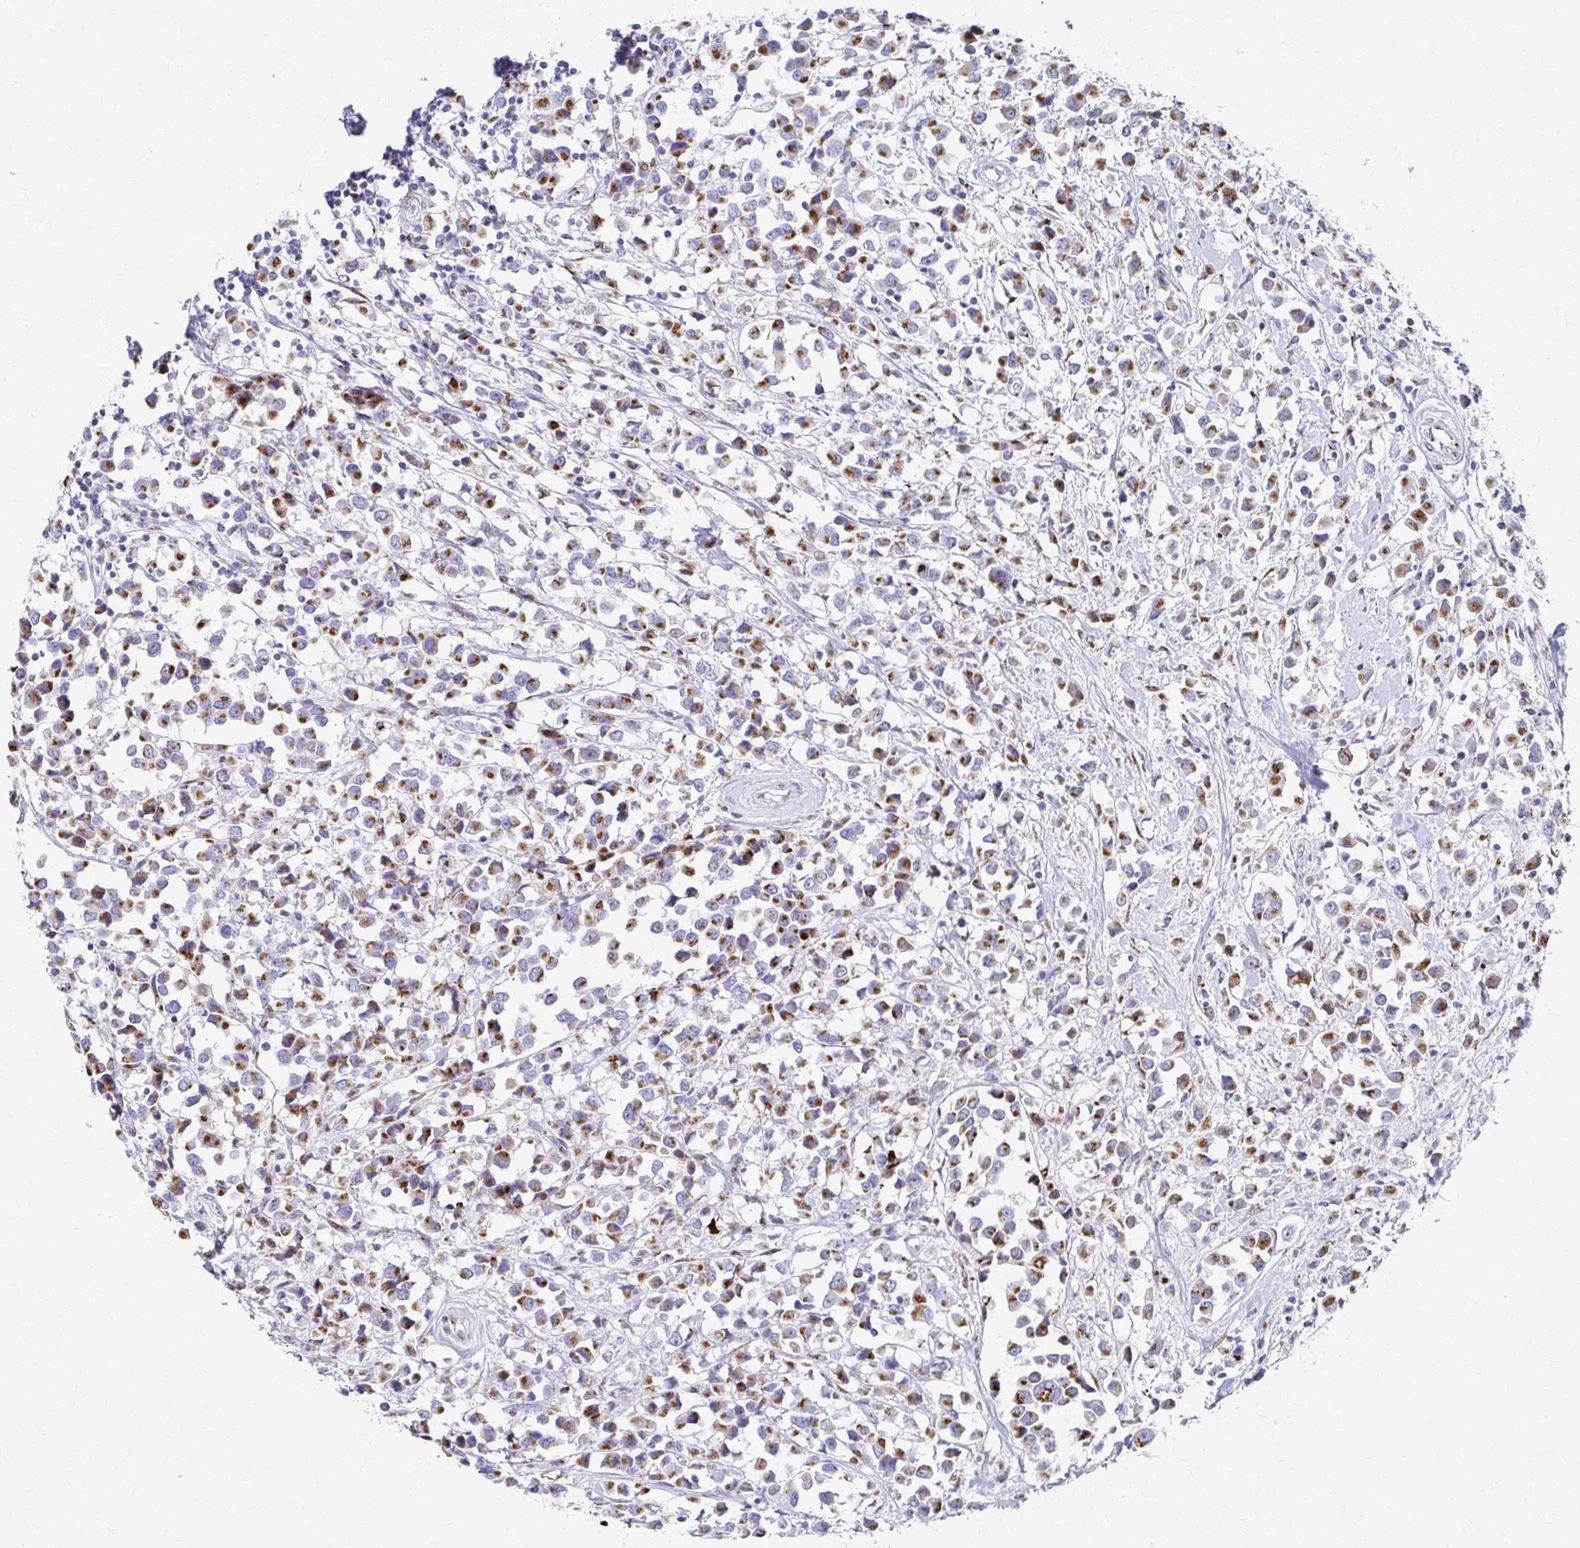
{"staining": {"intensity": "moderate", "quantity": ">75%", "location": "cytoplasmic/membranous"}, "tissue": "breast cancer", "cell_type": "Tumor cells", "image_type": "cancer", "snomed": [{"axis": "morphology", "description": "Duct carcinoma"}, {"axis": "topography", "description": "Breast"}], "caption": "DAB (3,3'-diaminobenzidine) immunohistochemical staining of human breast cancer (intraductal carcinoma) shows moderate cytoplasmic/membranous protein staining in about >75% of tumor cells. The staining was performed using DAB to visualize the protein expression in brown, while the nuclei were stained in blue with hematoxylin (Magnification: 20x).", "gene": "TM9SF1", "patient": {"sex": "female", "age": 61}}